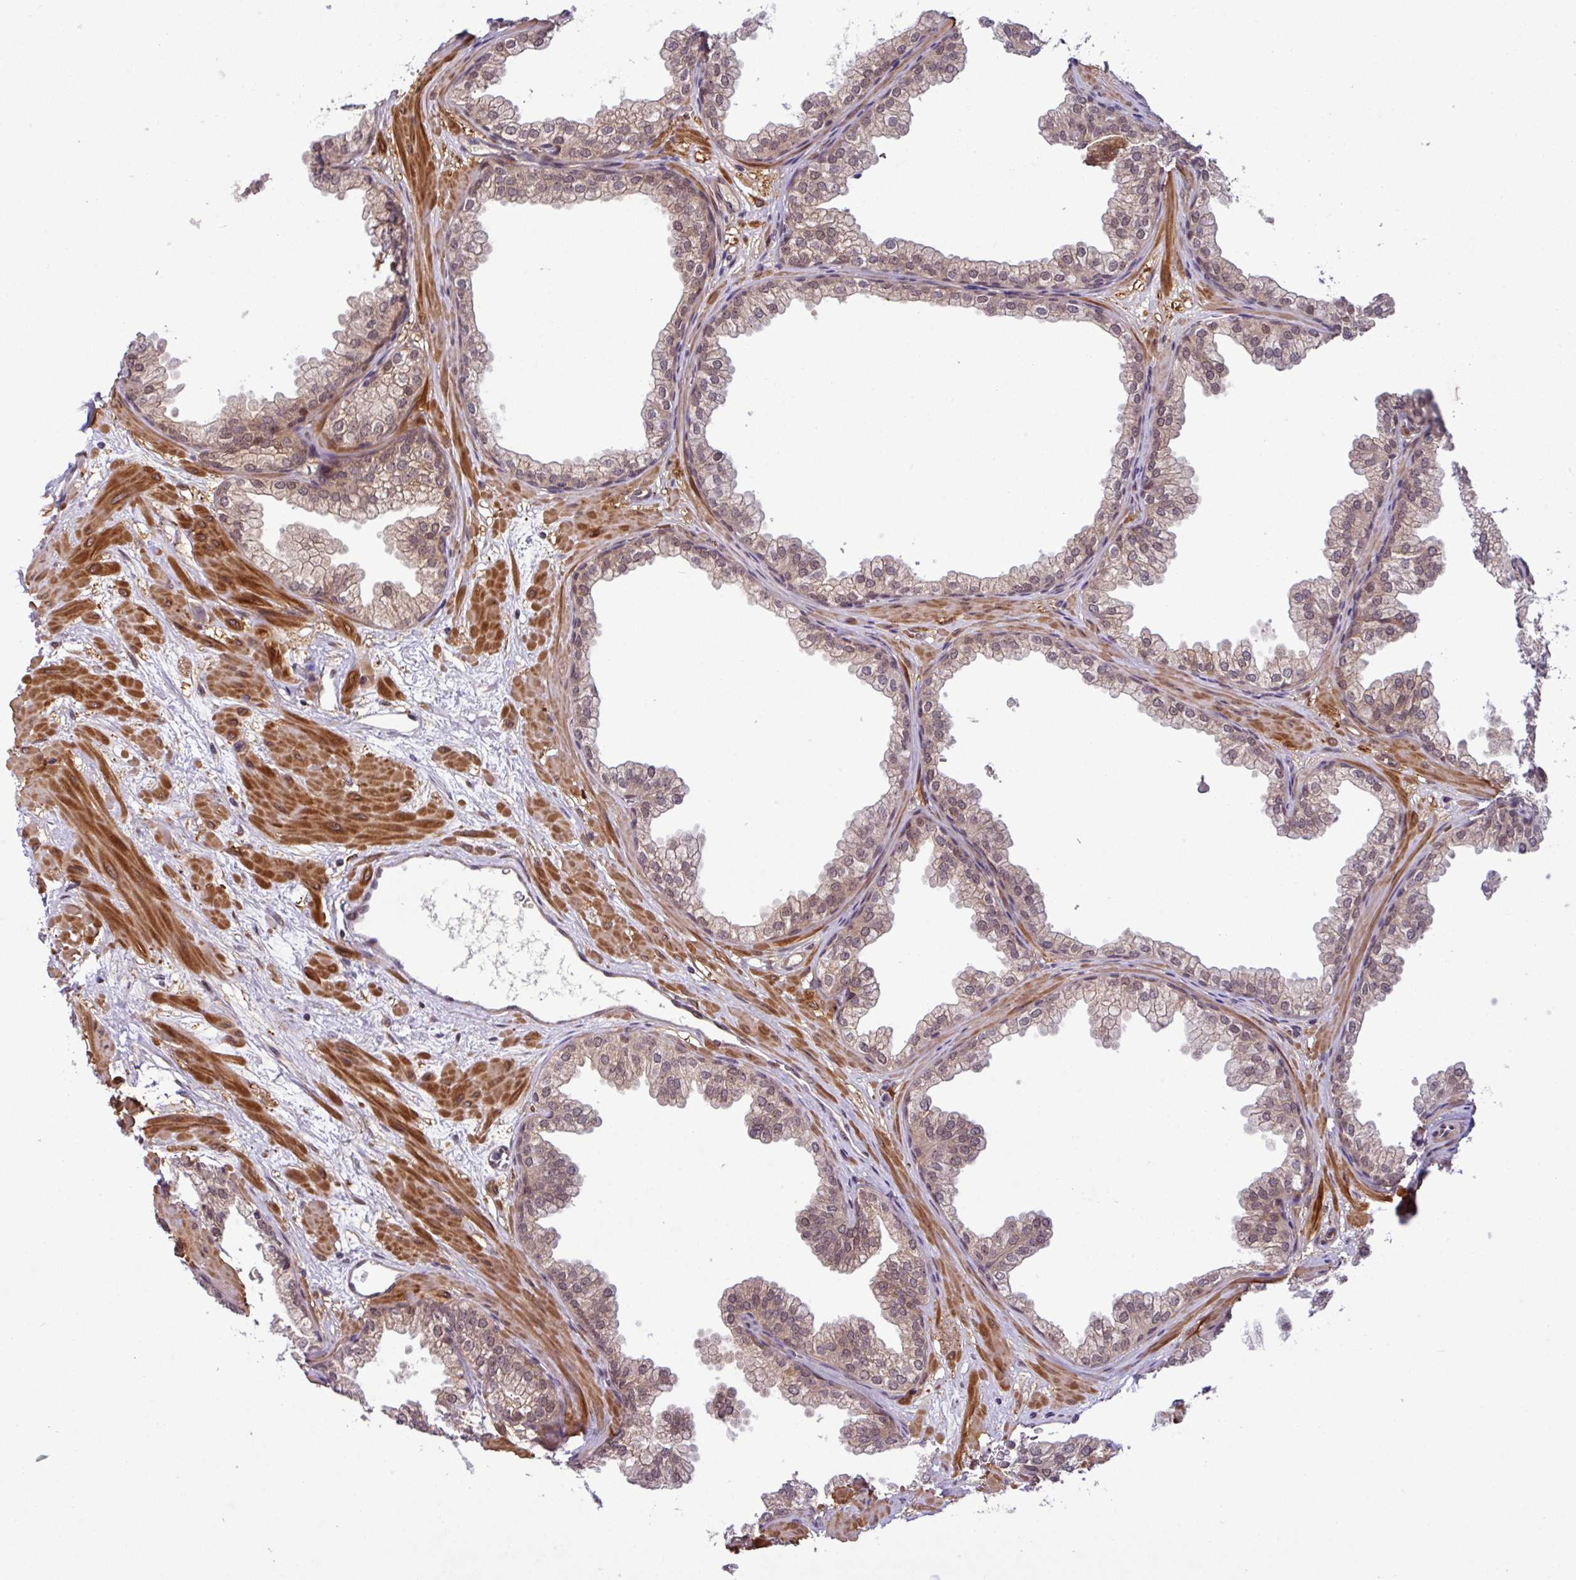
{"staining": {"intensity": "weak", "quantity": "25%-75%", "location": "cytoplasmic/membranous,nuclear"}, "tissue": "prostate", "cell_type": "Glandular cells", "image_type": "normal", "snomed": [{"axis": "morphology", "description": "Normal tissue, NOS"}, {"axis": "topography", "description": "Prostate"}], "caption": "Immunohistochemistry (IHC) micrograph of normal human prostate stained for a protein (brown), which shows low levels of weak cytoplasmic/membranous,nuclear staining in about 25%-75% of glandular cells.", "gene": "C7orf50", "patient": {"sex": "male", "age": 37}}